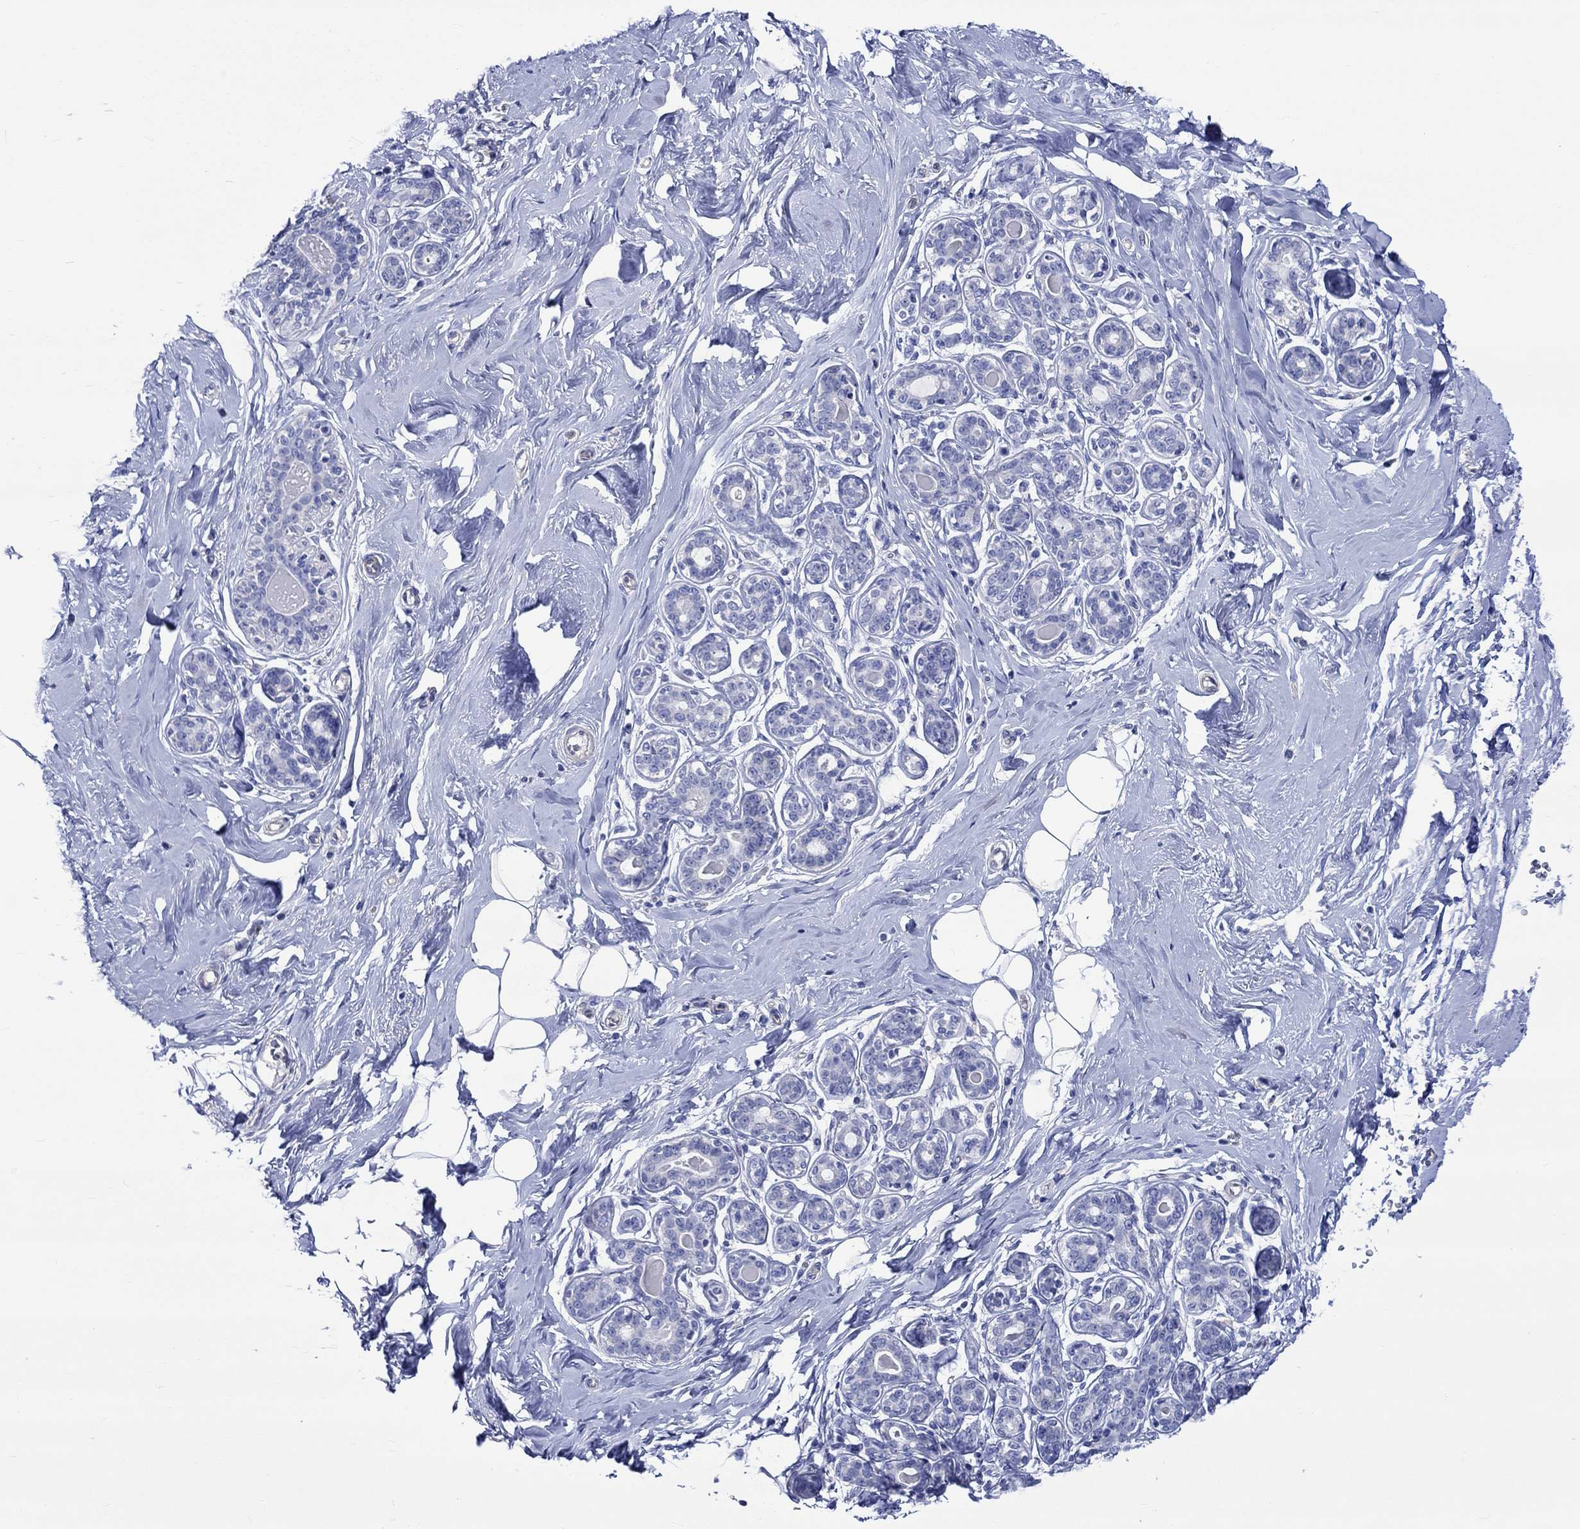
{"staining": {"intensity": "negative", "quantity": "none", "location": "none"}, "tissue": "breast", "cell_type": "Adipocytes", "image_type": "normal", "snomed": [{"axis": "morphology", "description": "Normal tissue, NOS"}, {"axis": "topography", "description": "Skin"}, {"axis": "topography", "description": "Breast"}], "caption": "Protein analysis of benign breast displays no significant staining in adipocytes.", "gene": "HARBI1", "patient": {"sex": "female", "age": 43}}